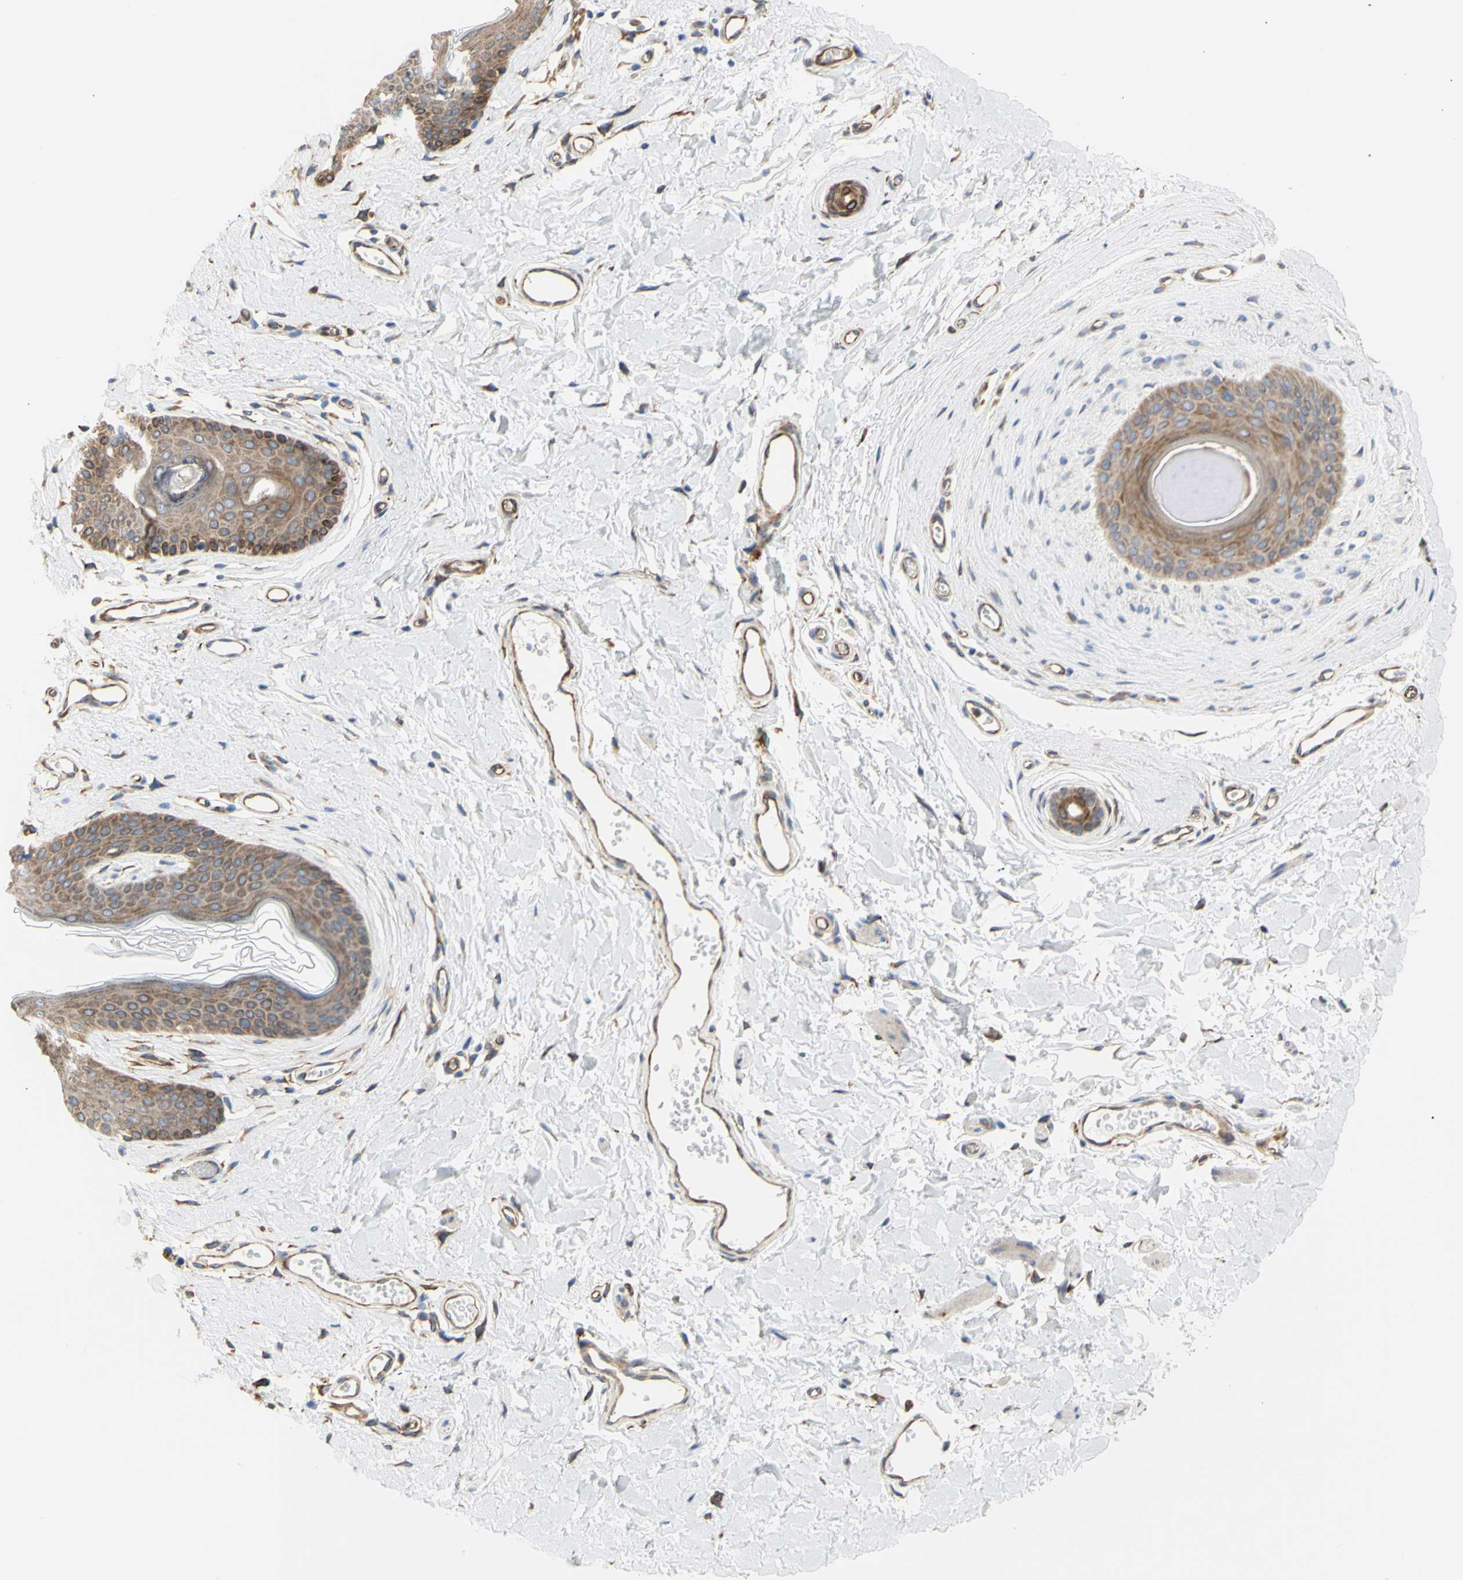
{"staining": {"intensity": "moderate", "quantity": ">75%", "location": "cytoplasmic/membranous"}, "tissue": "skin", "cell_type": "Epidermal cells", "image_type": "normal", "snomed": [{"axis": "morphology", "description": "Normal tissue, NOS"}, {"axis": "morphology", "description": "Inflammation, NOS"}, {"axis": "topography", "description": "Vulva"}], "caption": "This image displays unremarkable skin stained with immunohistochemistry to label a protein in brown. The cytoplasmic/membranous of epidermal cells show moderate positivity for the protein. Nuclei are counter-stained blue.", "gene": "ERLIN1", "patient": {"sex": "female", "age": 84}}